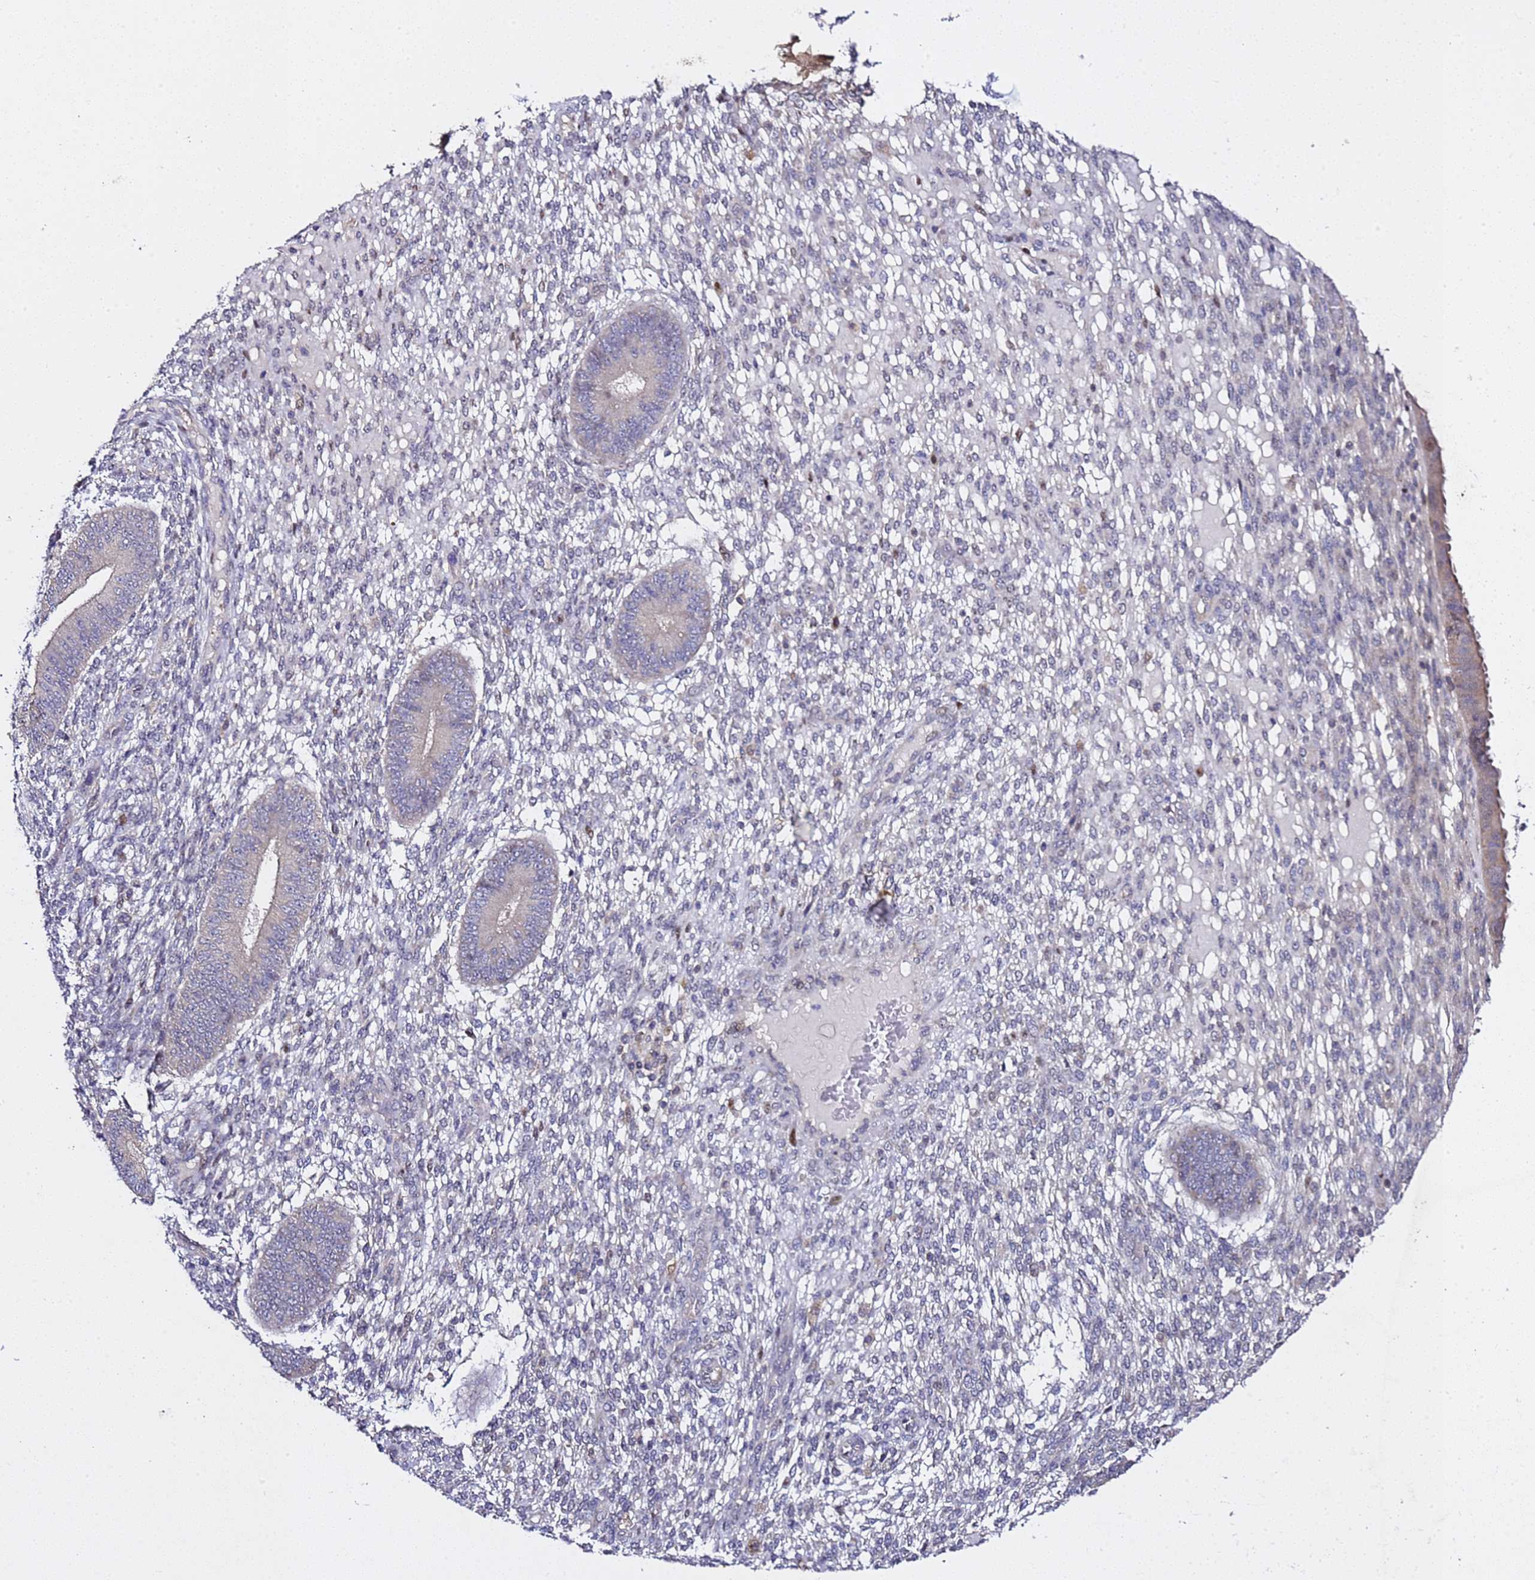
{"staining": {"intensity": "negative", "quantity": "none", "location": "none"}, "tissue": "endometrium", "cell_type": "Cells in endometrial stroma", "image_type": "normal", "snomed": [{"axis": "morphology", "description": "Normal tissue, NOS"}, {"axis": "topography", "description": "Endometrium"}], "caption": "Immunohistochemical staining of benign endometrium exhibits no significant staining in cells in endometrial stroma.", "gene": "ALG3", "patient": {"sex": "female", "age": 49}}